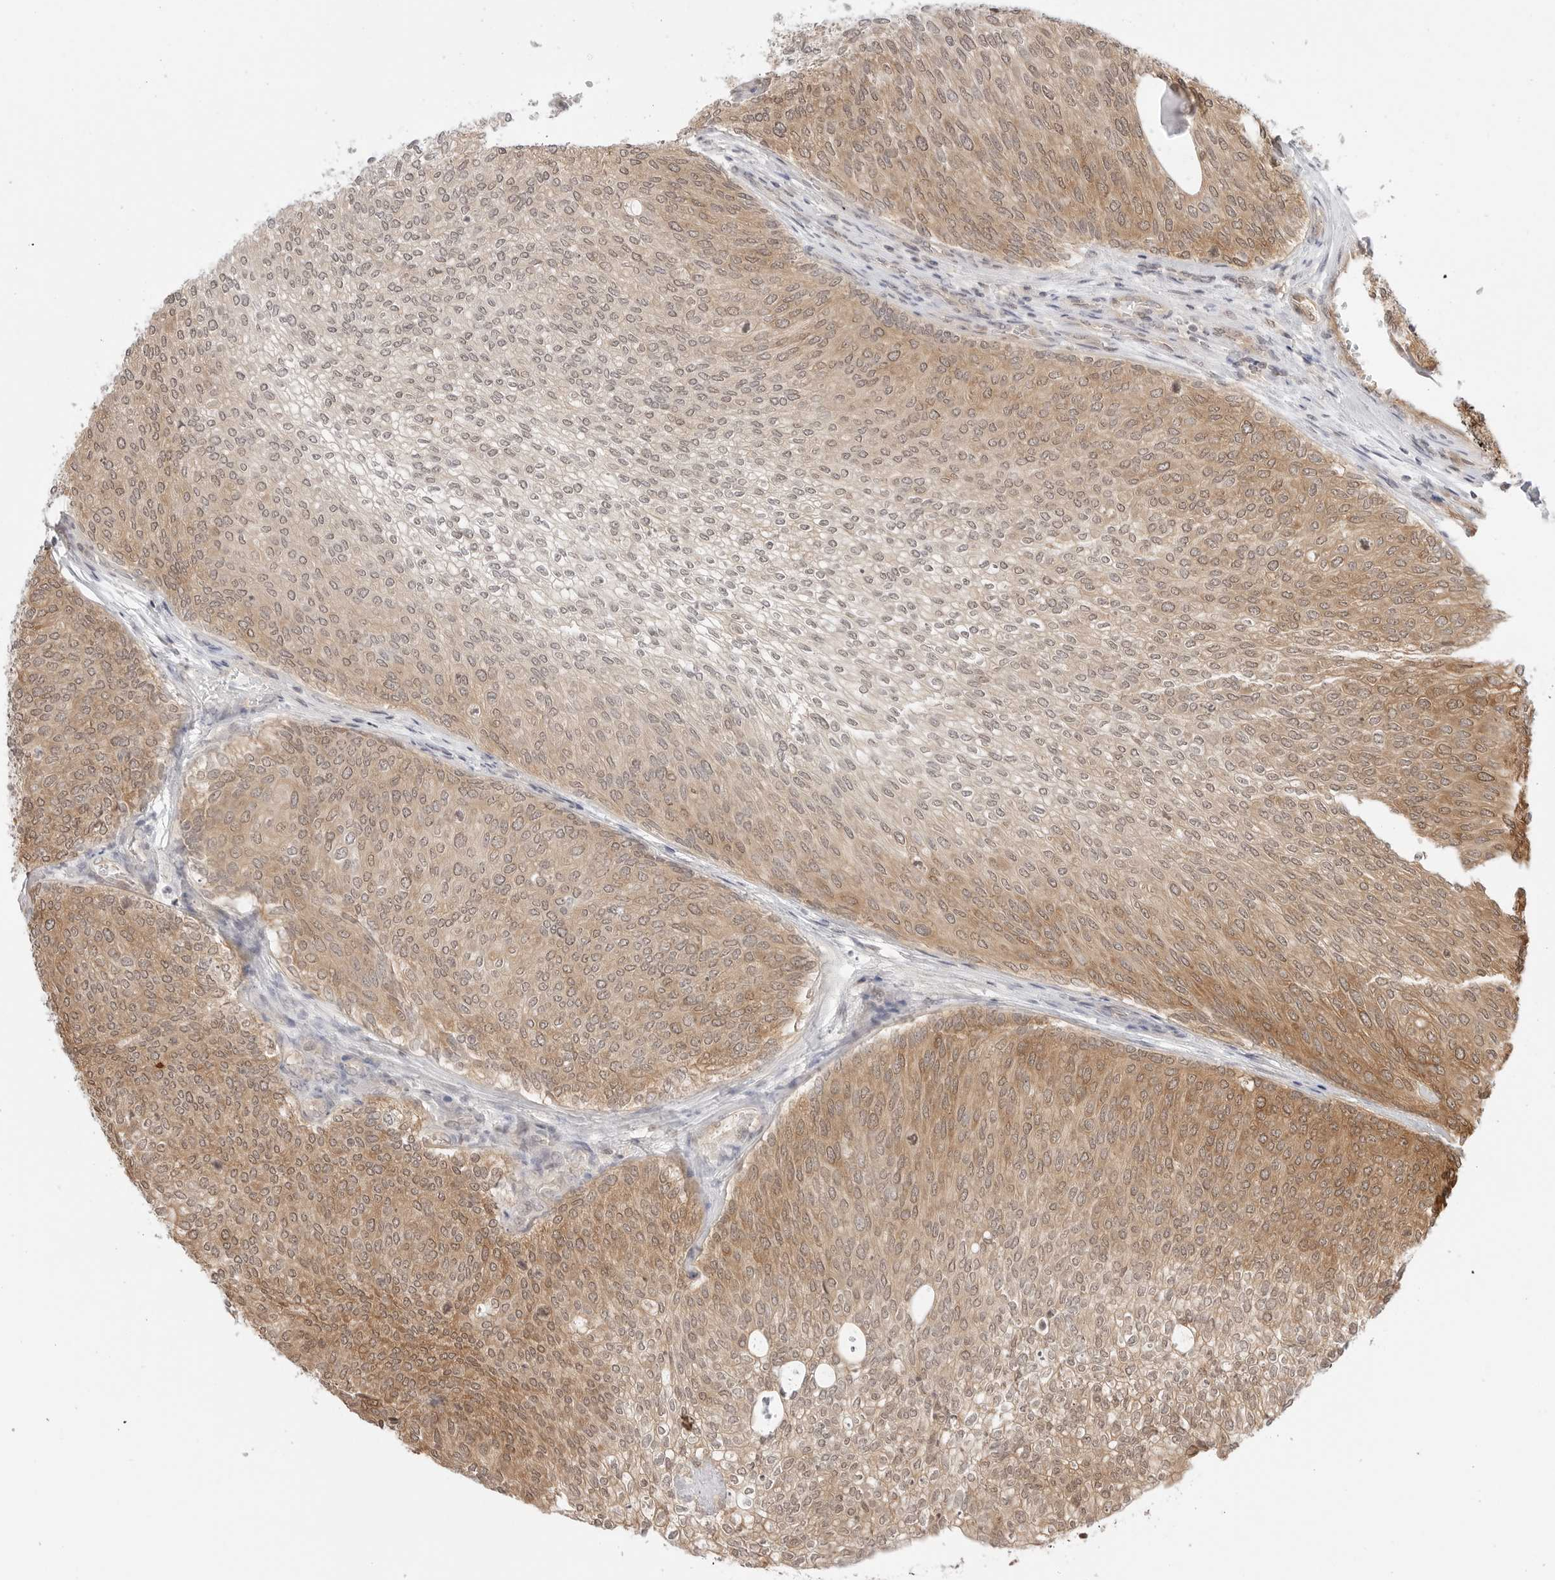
{"staining": {"intensity": "moderate", "quantity": ">75%", "location": "cytoplasmic/membranous,nuclear"}, "tissue": "urothelial cancer", "cell_type": "Tumor cells", "image_type": "cancer", "snomed": [{"axis": "morphology", "description": "Urothelial carcinoma, Low grade"}, {"axis": "topography", "description": "Urinary bladder"}], "caption": "Immunohistochemistry (IHC) photomicrograph of urothelial cancer stained for a protein (brown), which displays medium levels of moderate cytoplasmic/membranous and nuclear expression in about >75% of tumor cells.", "gene": "NUDC", "patient": {"sex": "female", "age": 79}}